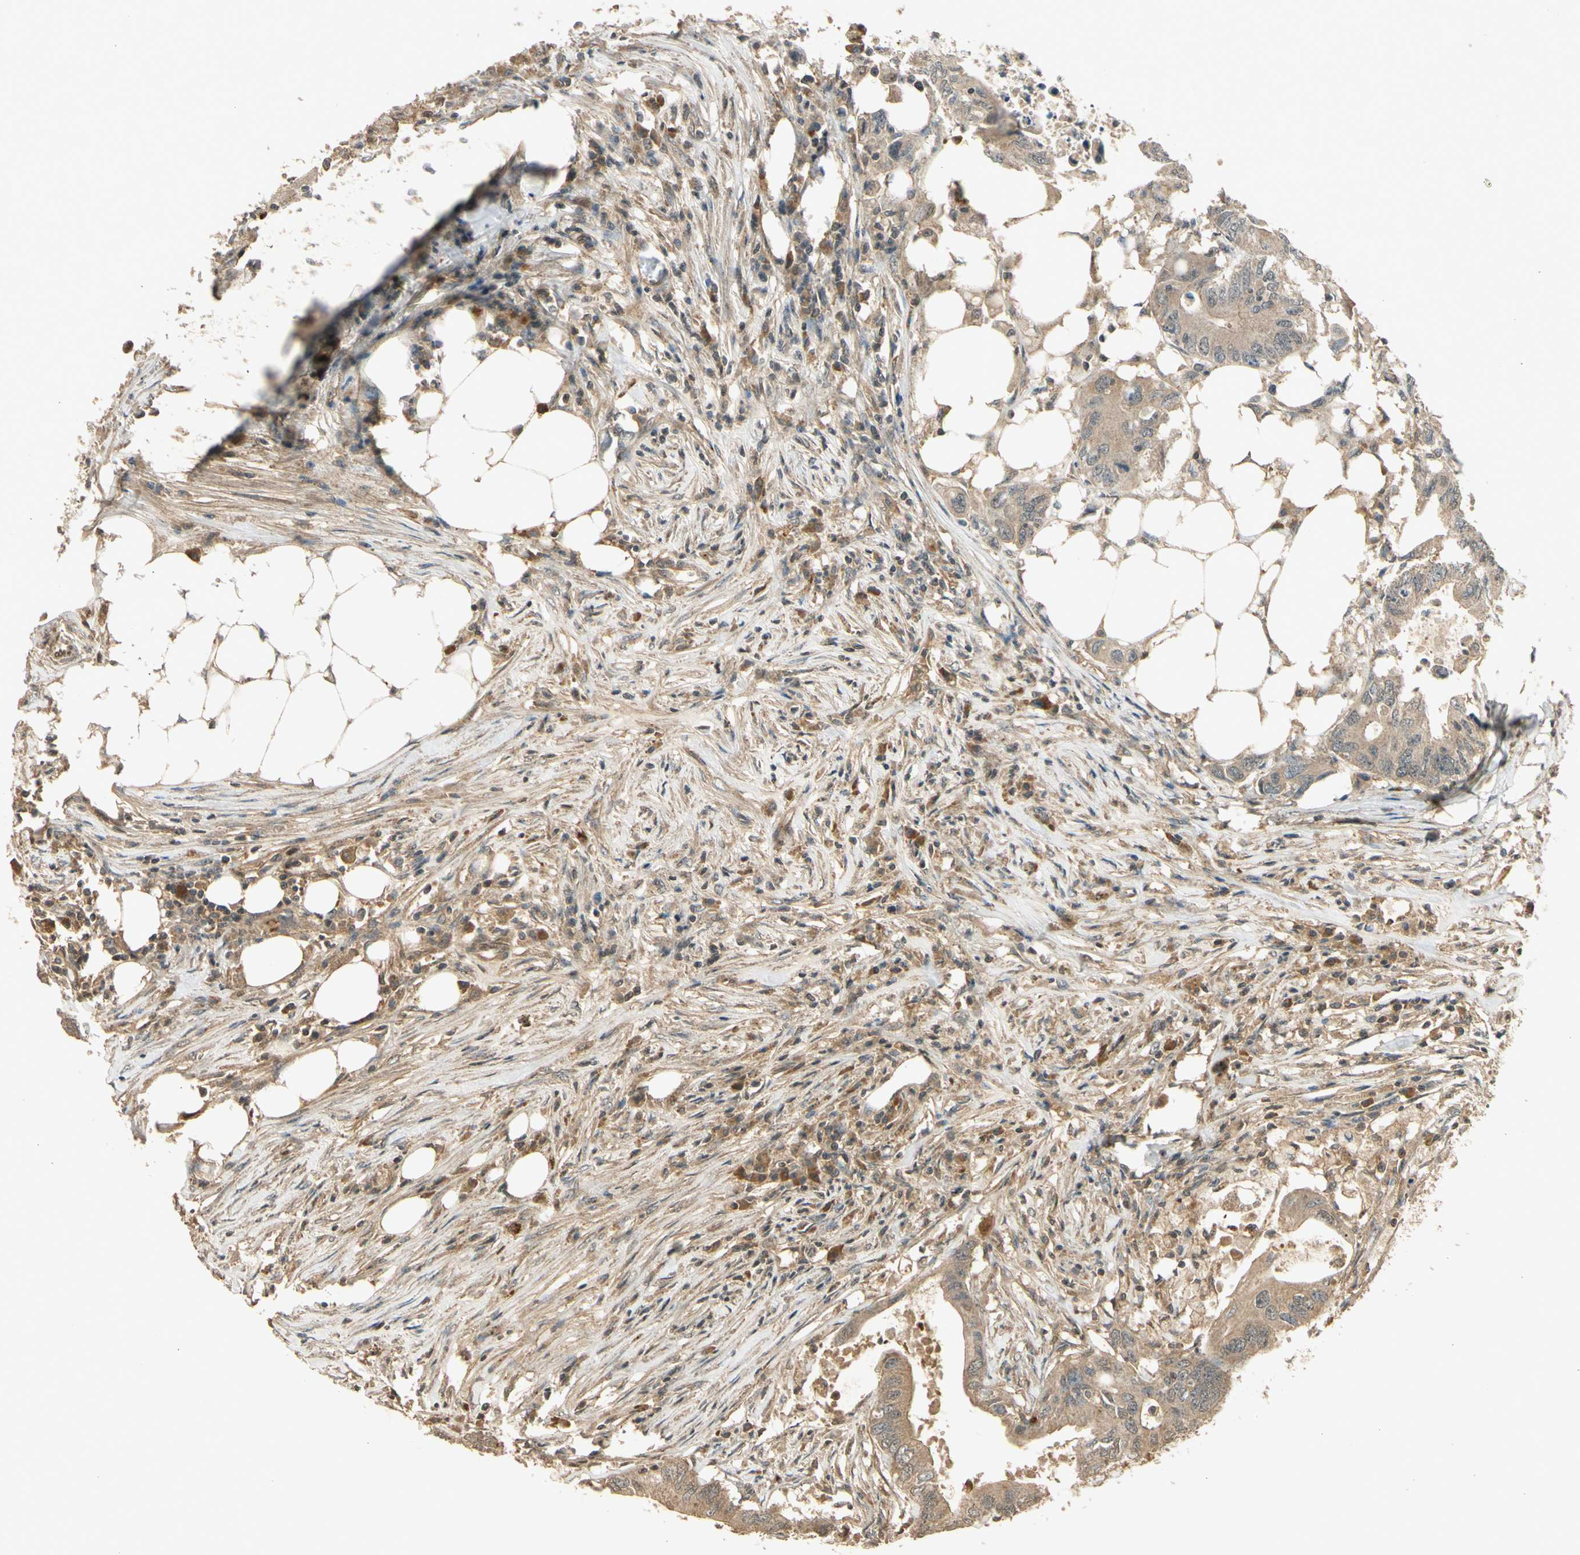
{"staining": {"intensity": "weak", "quantity": ">75%", "location": "cytoplasmic/membranous"}, "tissue": "colorectal cancer", "cell_type": "Tumor cells", "image_type": "cancer", "snomed": [{"axis": "morphology", "description": "Adenocarcinoma, NOS"}, {"axis": "topography", "description": "Colon"}], "caption": "Adenocarcinoma (colorectal) stained with immunohistochemistry reveals weak cytoplasmic/membranous expression in approximately >75% of tumor cells.", "gene": "GMEB2", "patient": {"sex": "male", "age": 71}}